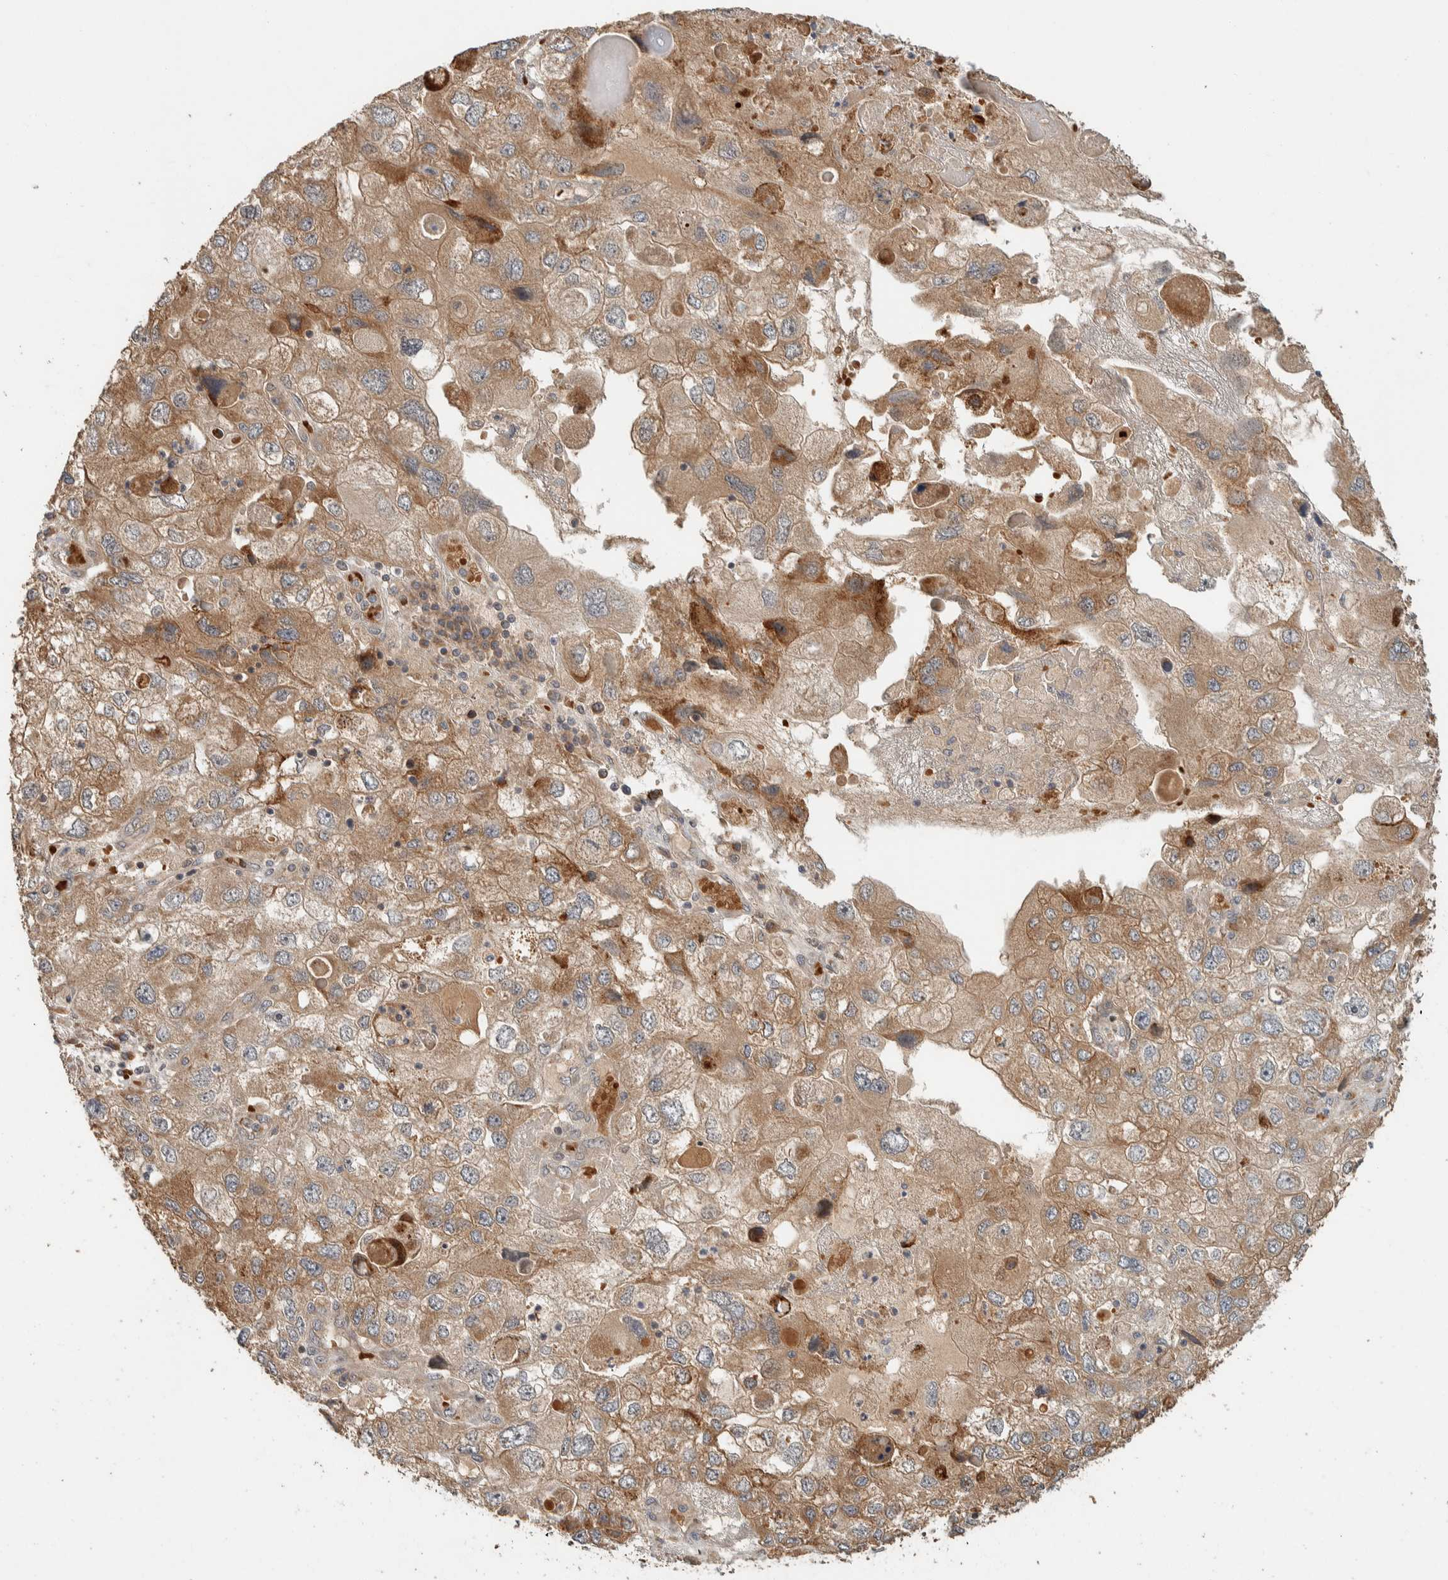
{"staining": {"intensity": "moderate", "quantity": ">75%", "location": "cytoplasmic/membranous"}, "tissue": "endometrial cancer", "cell_type": "Tumor cells", "image_type": "cancer", "snomed": [{"axis": "morphology", "description": "Adenocarcinoma, NOS"}, {"axis": "topography", "description": "Endometrium"}], "caption": "Moderate cytoplasmic/membranous protein staining is present in approximately >75% of tumor cells in endometrial cancer. Nuclei are stained in blue.", "gene": "ZBTB2", "patient": {"sex": "female", "age": 49}}